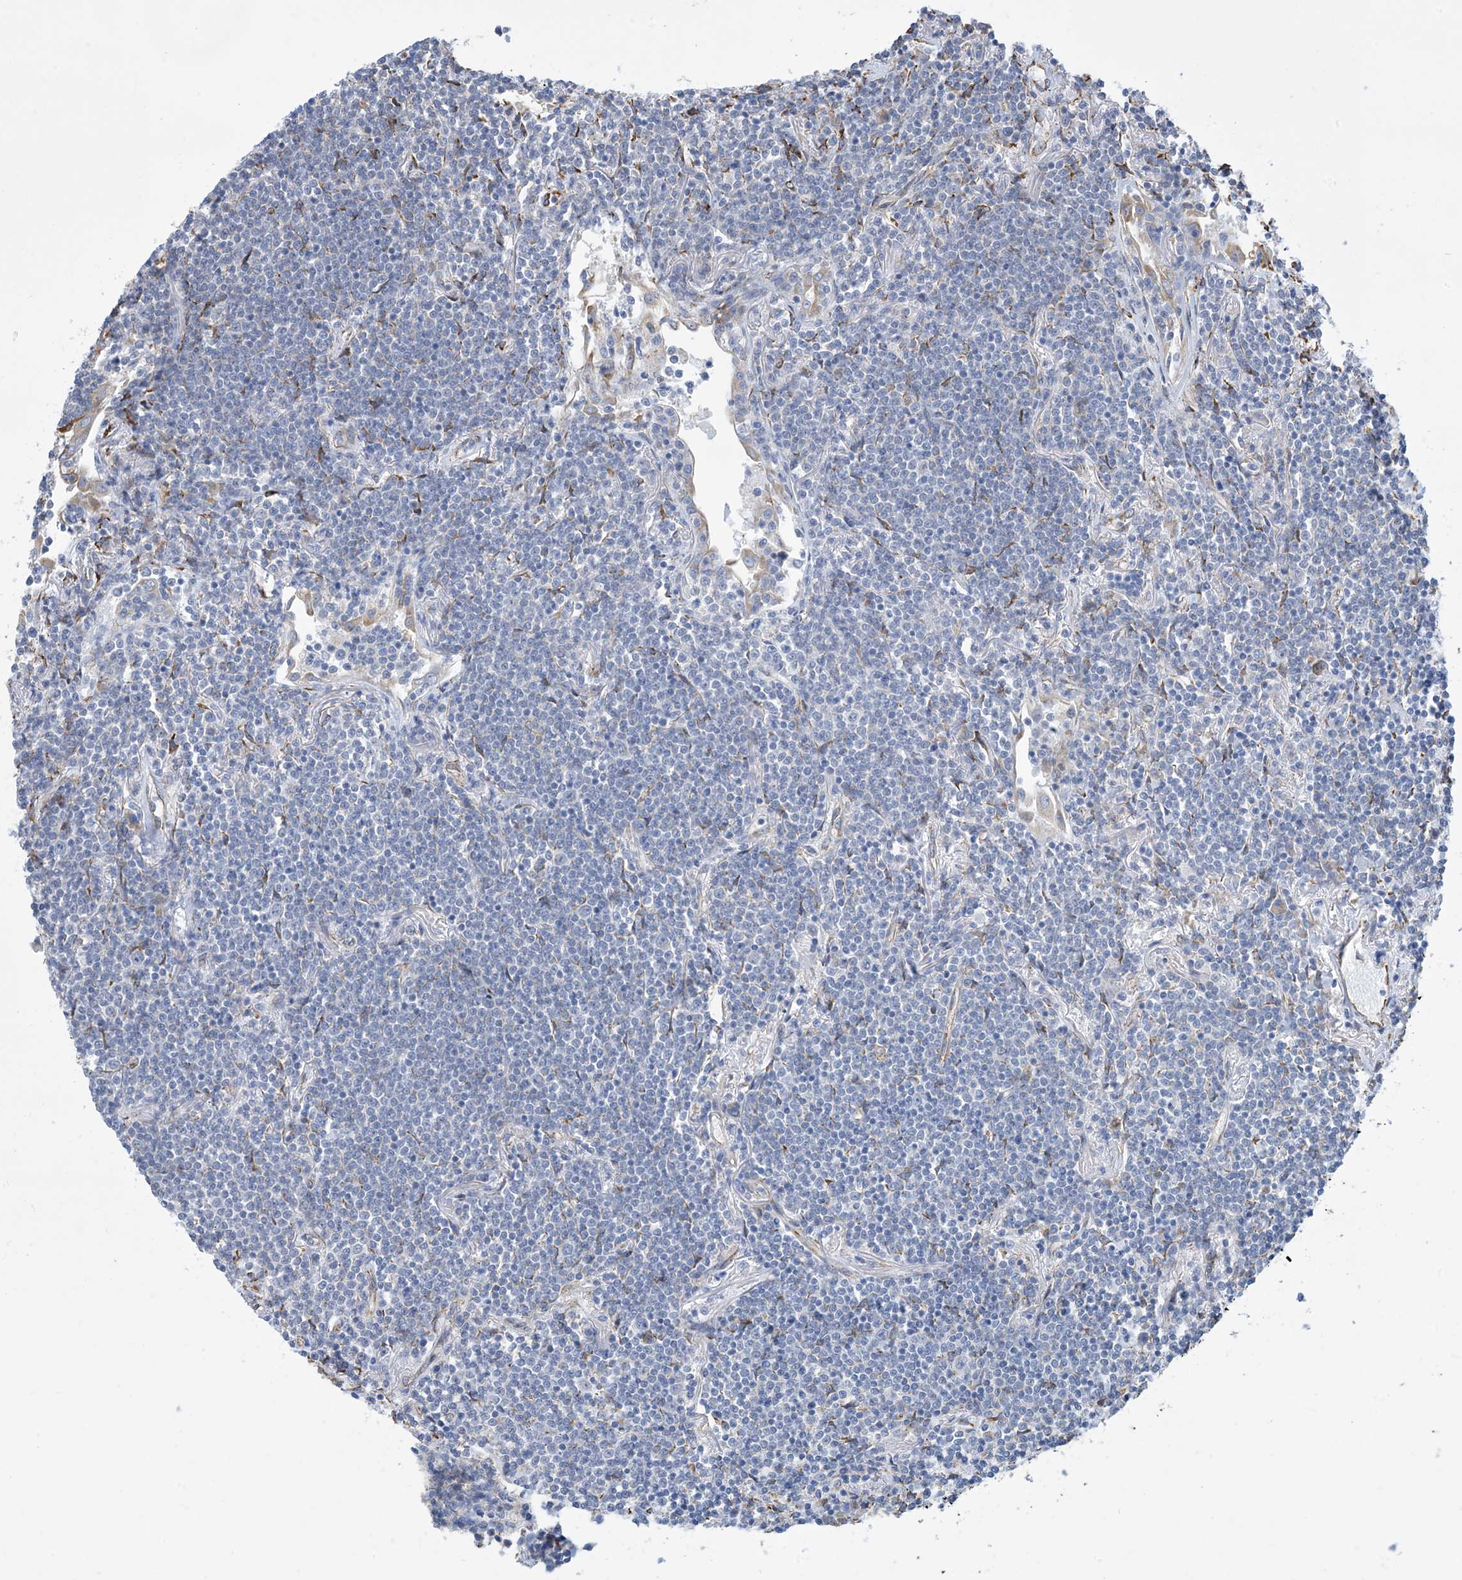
{"staining": {"intensity": "negative", "quantity": "none", "location": "none"}, "tissue": "lymphoma", "cell_type": "Tumor cells", "image_type": "cancer", "snomed": [{"axis": "morphology", "description": "Malignant lymphoma, non-Hodgkin's type, Low grade"}, {"axis": "topography", "description": "Lung"}], "caption": "Histopathology image shows no protein expression in tumor cells of low-grade malignant lymphoma, non-Hodgkin's type tissue.", "gene": "CCDC14", "patient": {"sex": "female", "age": 71}}